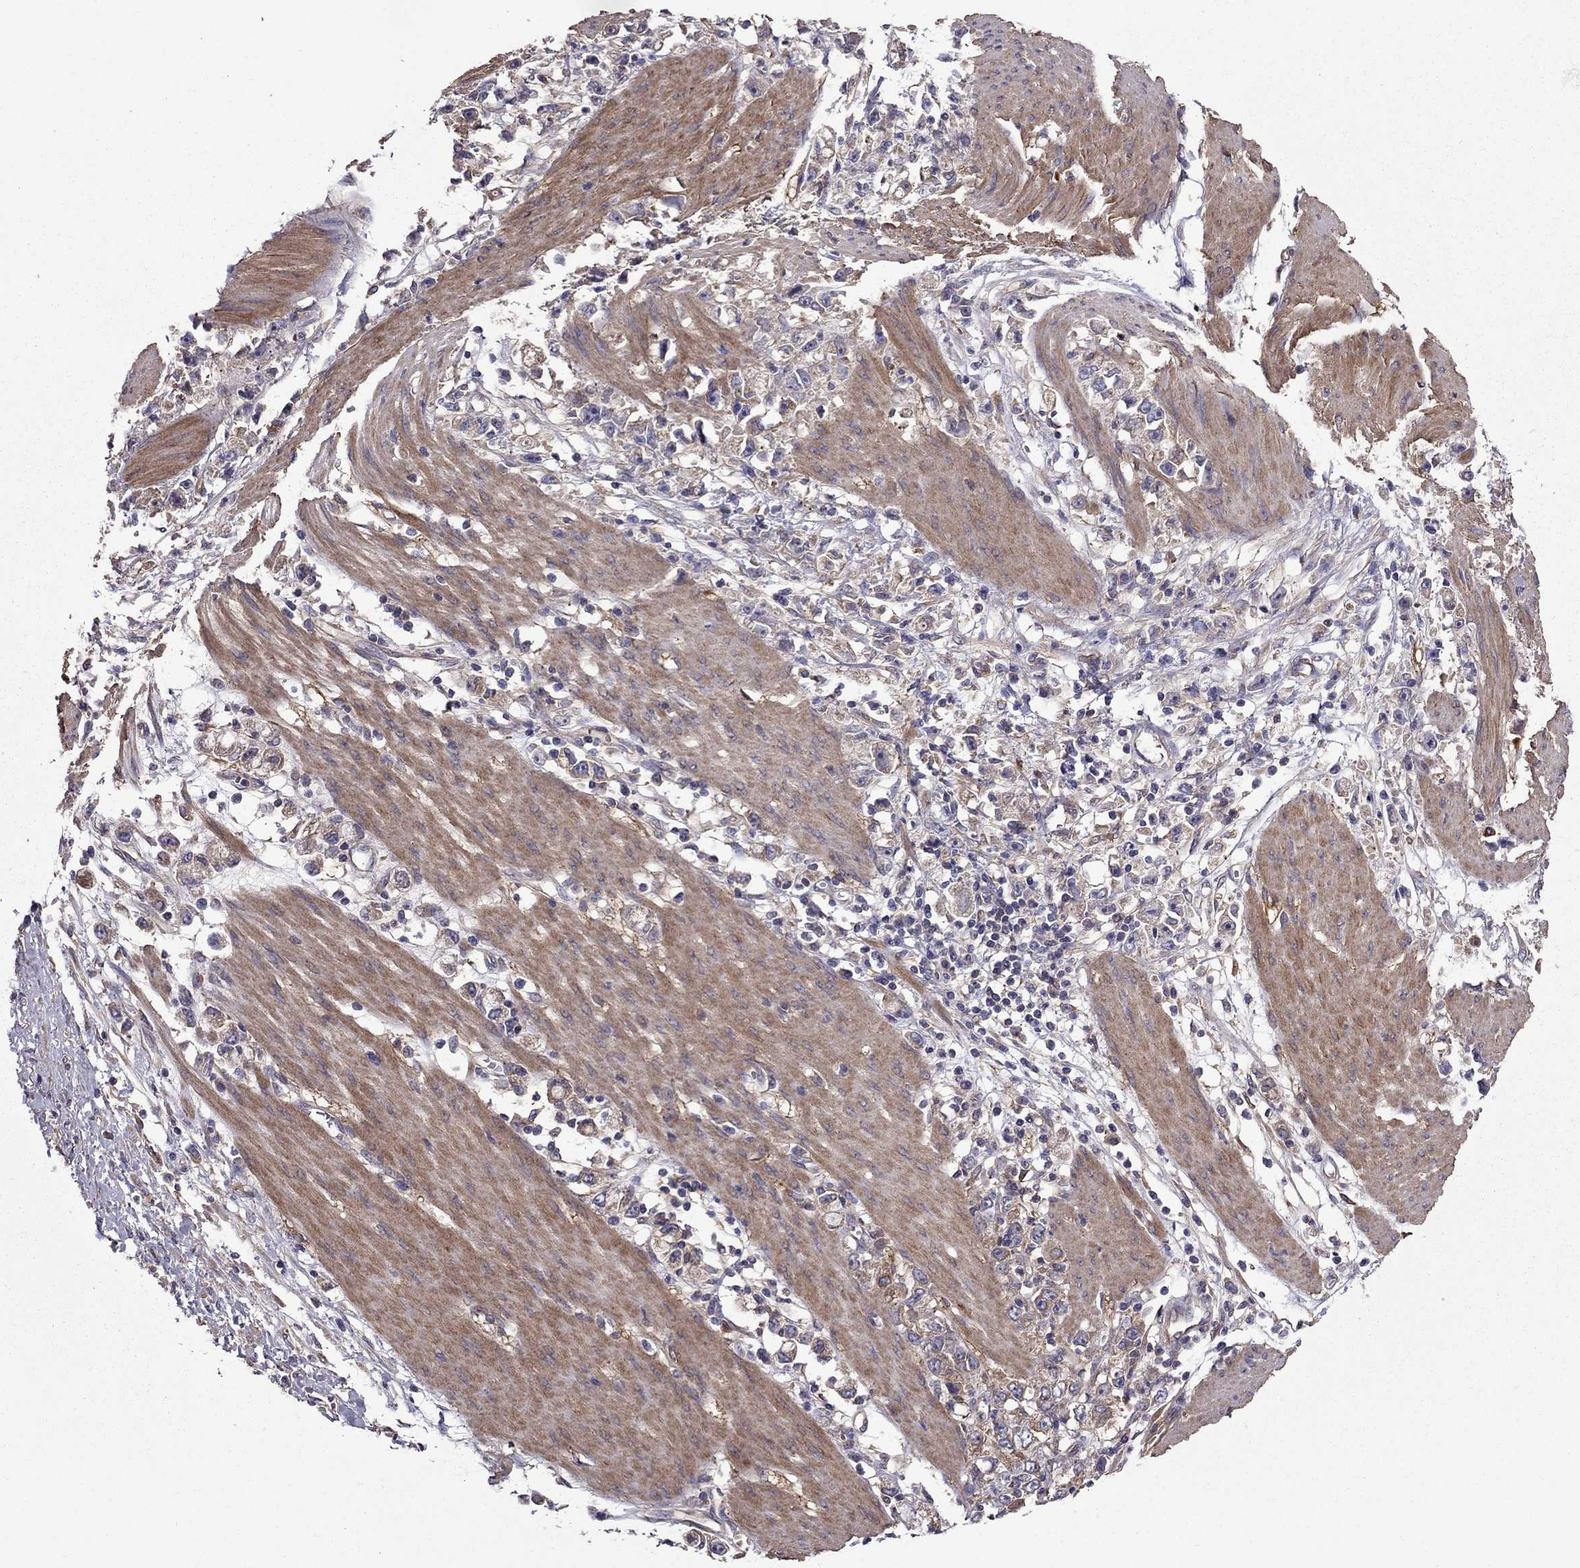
{"staining": {"intensity": "weak", "quantity": "<25%", "location": "cytoplasmic/membranous"}, "tissue": "stomach cancer", "cell_type": "Tumor cells", "image_type": "cancer", "snomed": [{"axis": "morphology", "description": "Adenocarcinoma, NOS"}, {"axis": "topography", "description": "Stomach"}], "caption": "There is no significant expression in tumor cells of adenocarcinoma (stomach).", "gene": "ITGB1", "patient": {"sex": "female", "age": 59}}